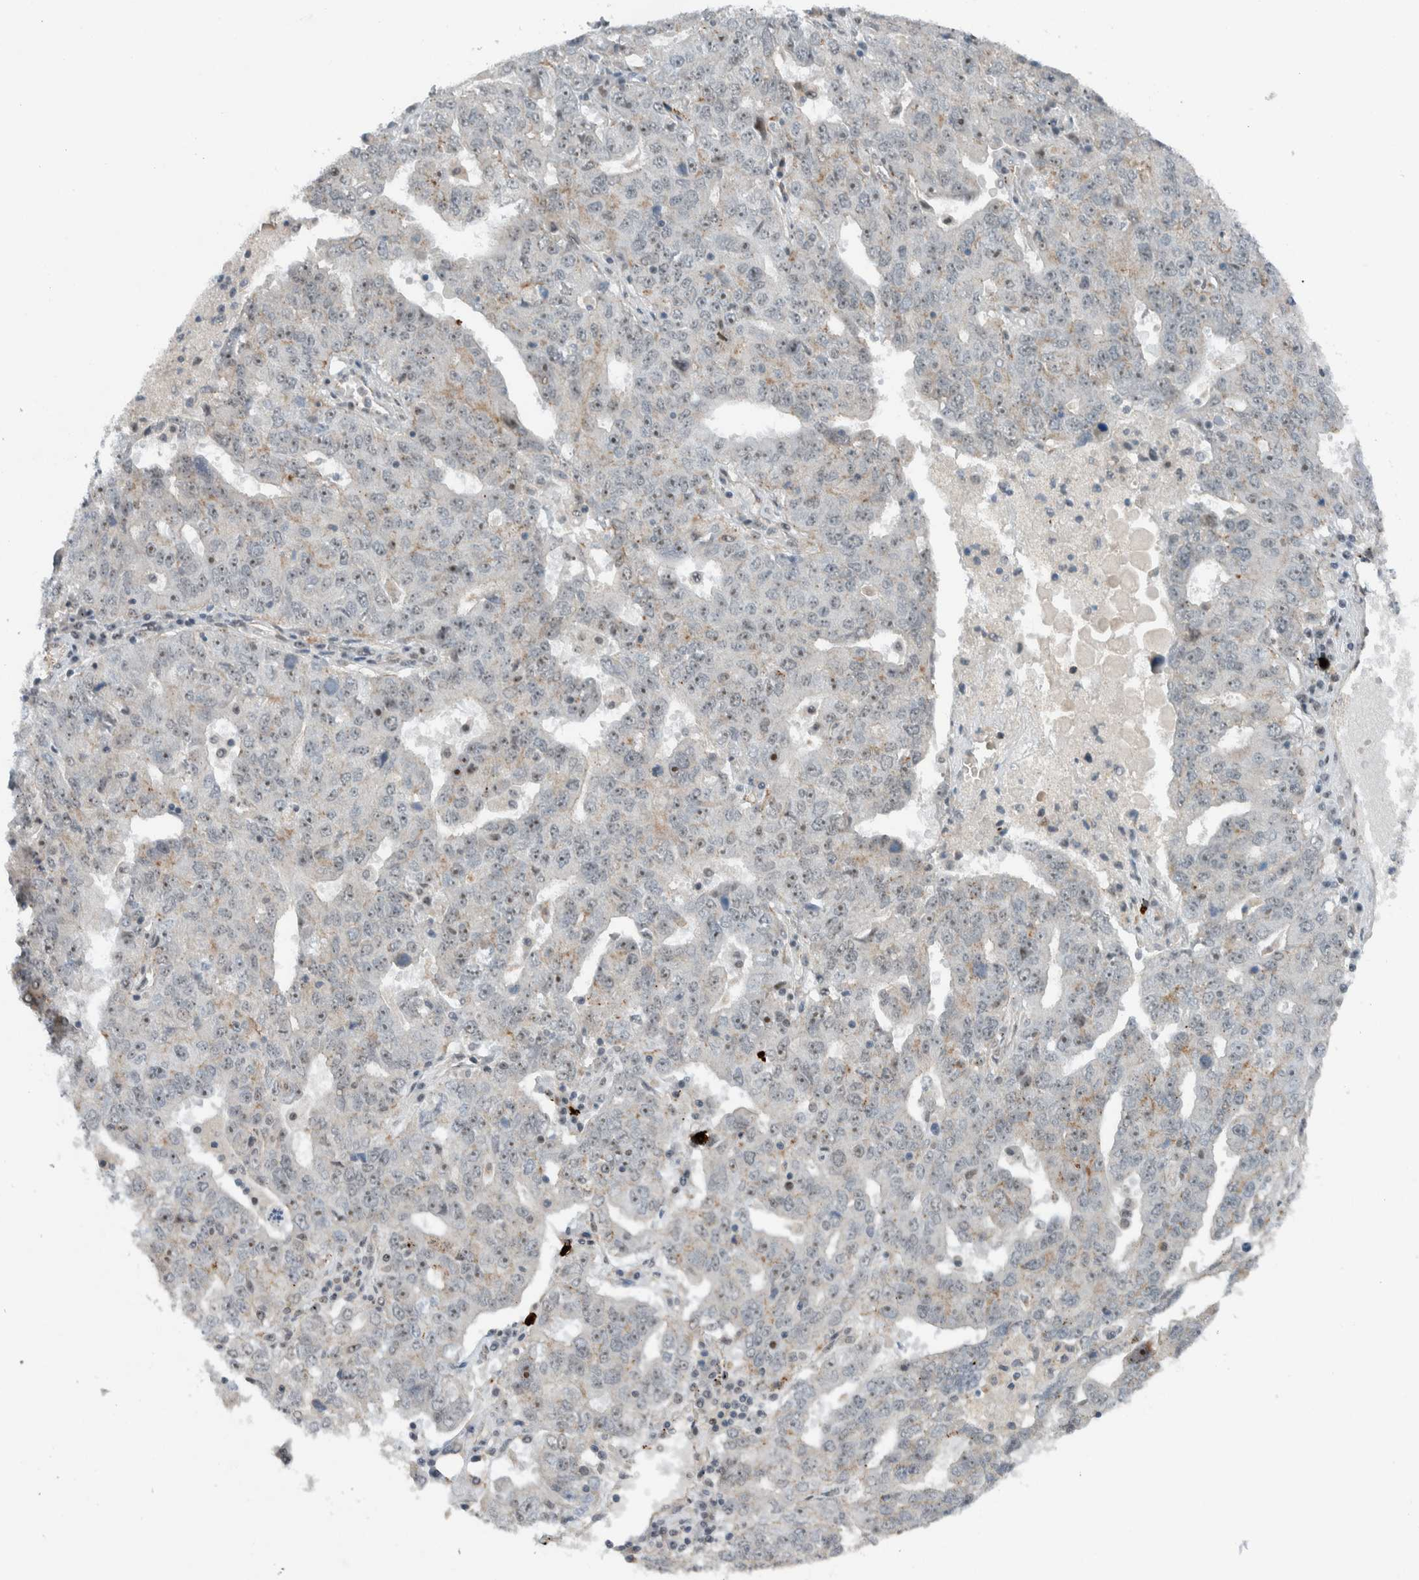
{"staining": {"intensity": "moderate", "quantity": "<25%", "location": "nuclear"}, "tissue": "ovarian cancer", "cell_type": "Tumor cells", "image_type": "cancer", "snomed": [{"axis": "morphology", "description": "Carcinoma, endometroid"}, {"axis": "topography", "description": "Ovary"}], "caption": "Human ovarian cancer stained with a brown dye shows moderate nuclear positive expression in approximately <25% of tumor cells.", "gene": "ZFP91", "patient": {"sex": "female", "age": 62}}